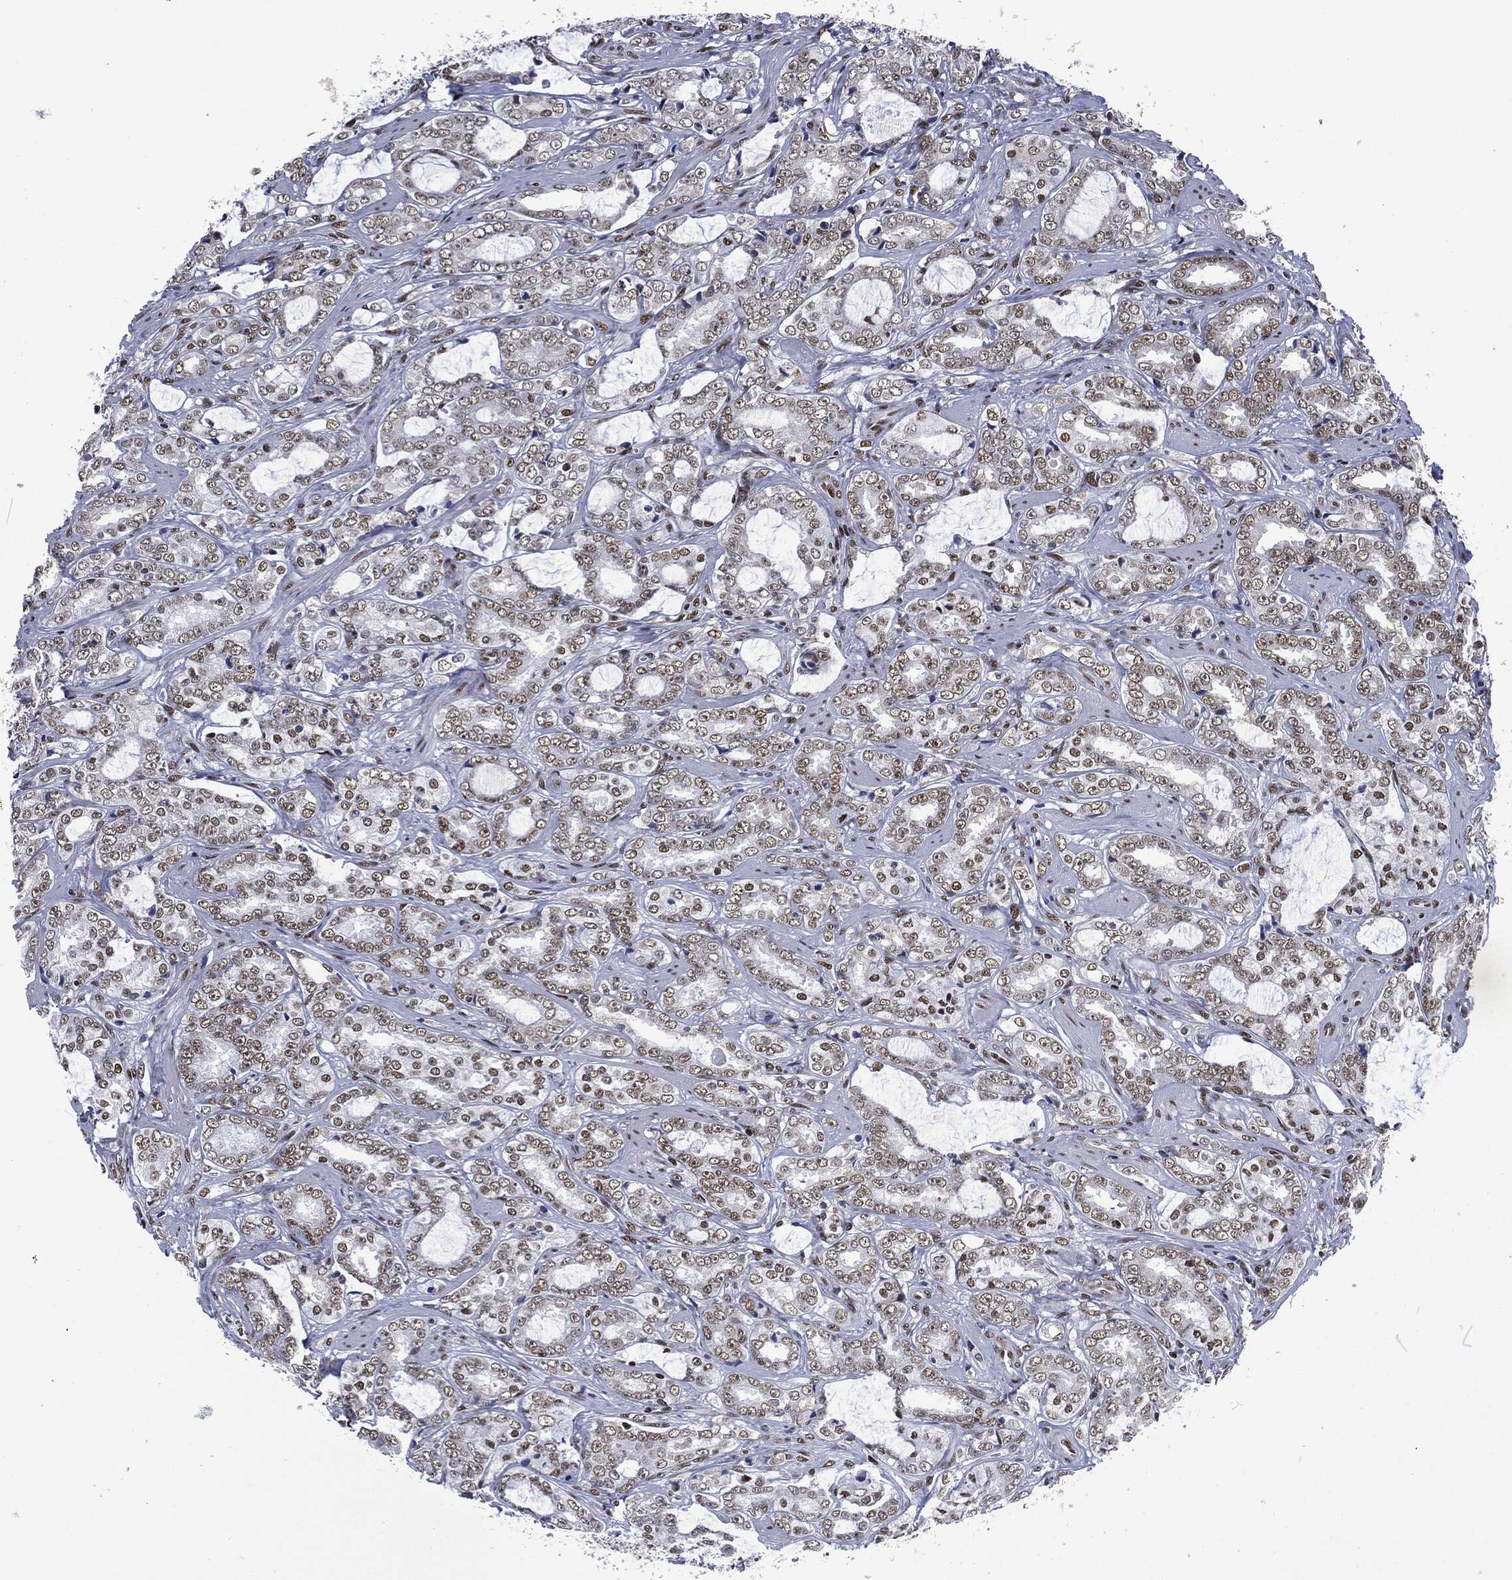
{"staining": {"intensity": "strong", "quantity": "<25%", "location": "nuclear"}, "tissue": "prostate cancer", "cell_type": "Tumor cells", "image_type": "cancer", "snomed": [{"axis": "morphology", "description": "Adenocarcinoma, Medium grade"}, {"axis": "topography", "description": "Prostate"}], "caption": "Immunohistochemistry (DAB (3,3'-diaminobenzidine)) staining of medium-grade adenocarcinoma (prostate) exhibits strong nuclear protein expression in about <25% of tumor cells.", "gene": "DCPS", "patient": {"sex": "male", "age": 71}}